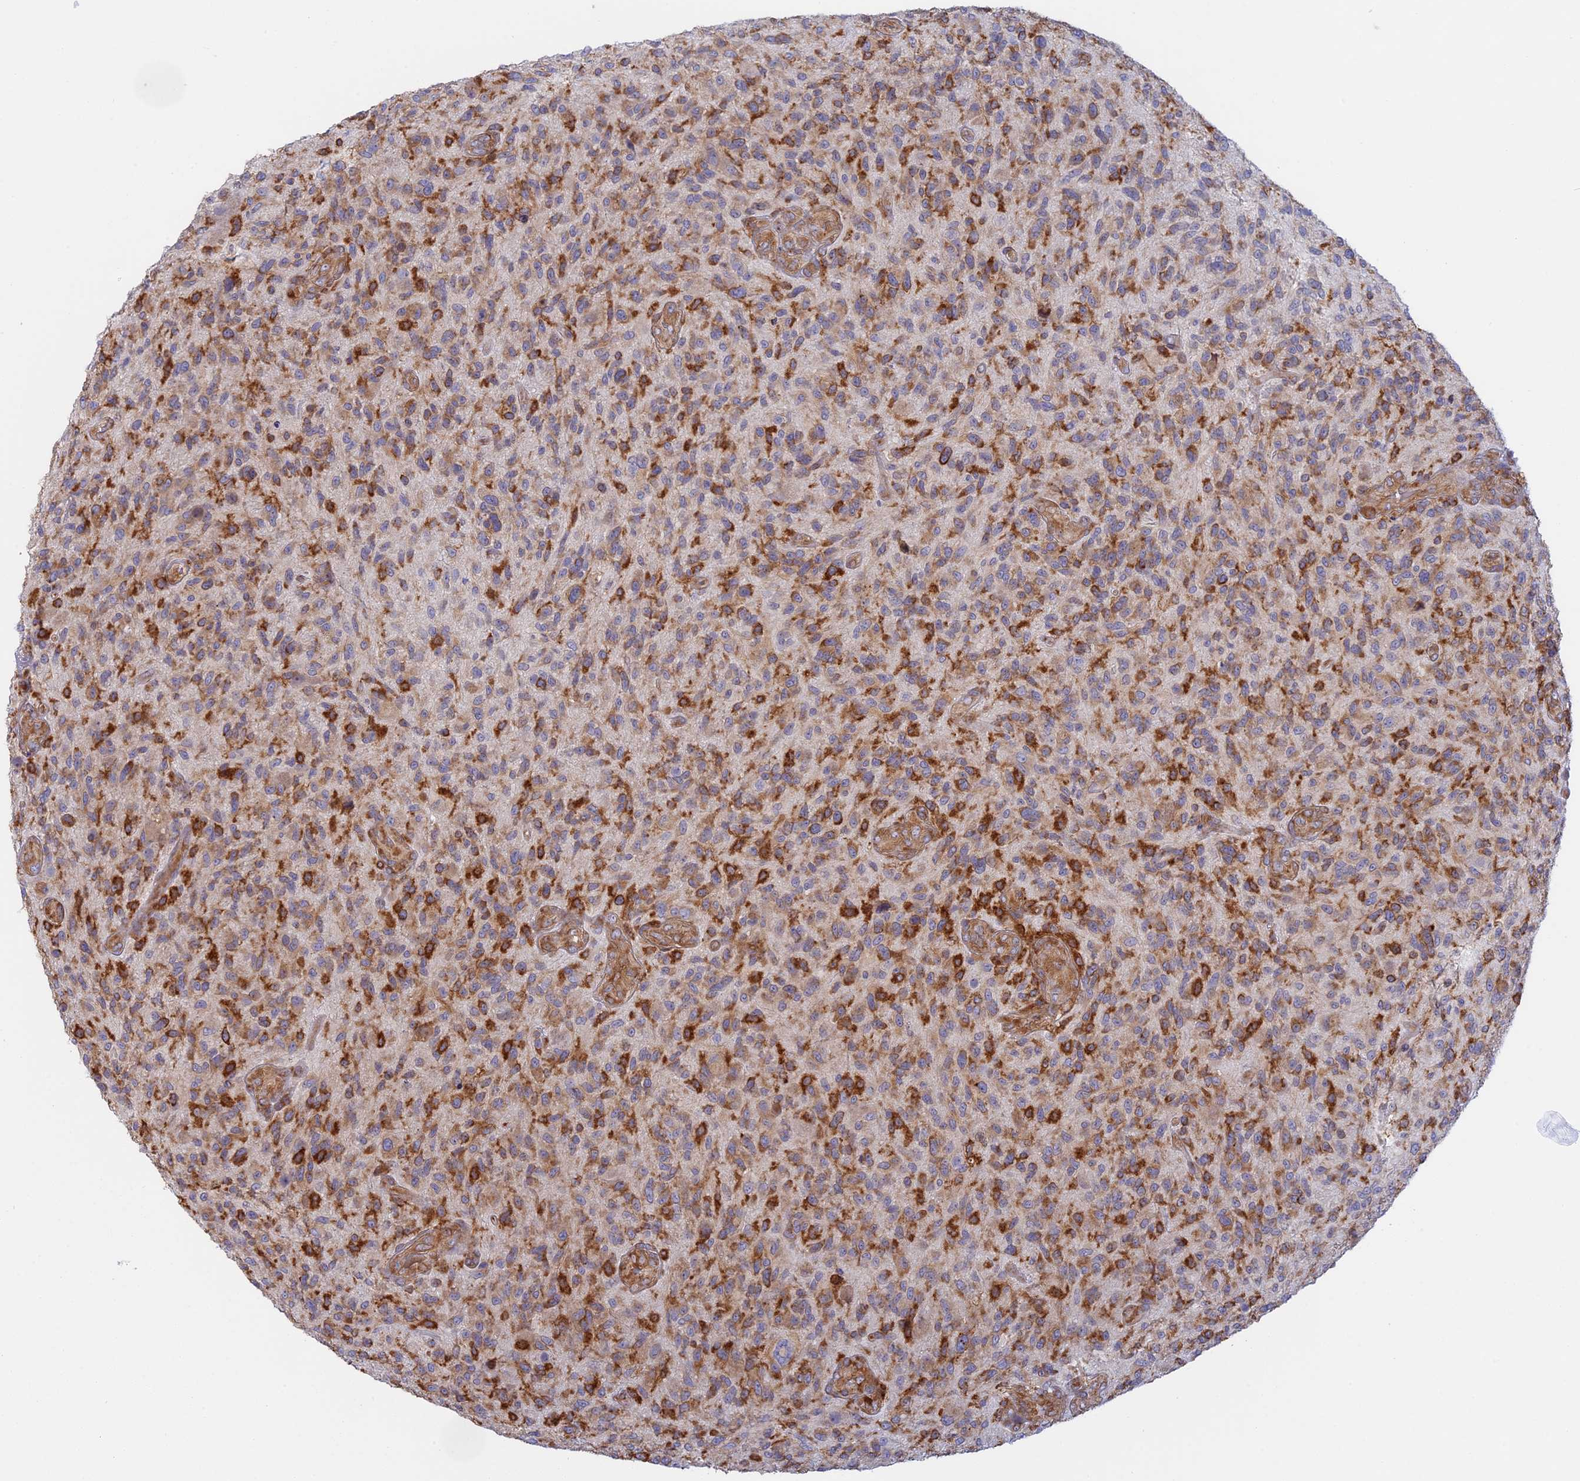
{"staining": {"intensity": "moderate", "quantity": "25%-75%", "location": "cytoplasmic/membranous"}, "tissue": "glioma", "cell_type": "Tumor cells", "image_type": "cancer", "snomed": [{"axis": "morphology", "description": "Glioma, malignant, High grade"}, {"axis": "topography", "description": "Brain"}], "caption": "This is an image of IHC staining of glioma, which shows moderate positivity in the cytoplasmic/membranous of tumor cells.", "gene": "GMIP", "patient": {"sex": "male", "age": 47}}